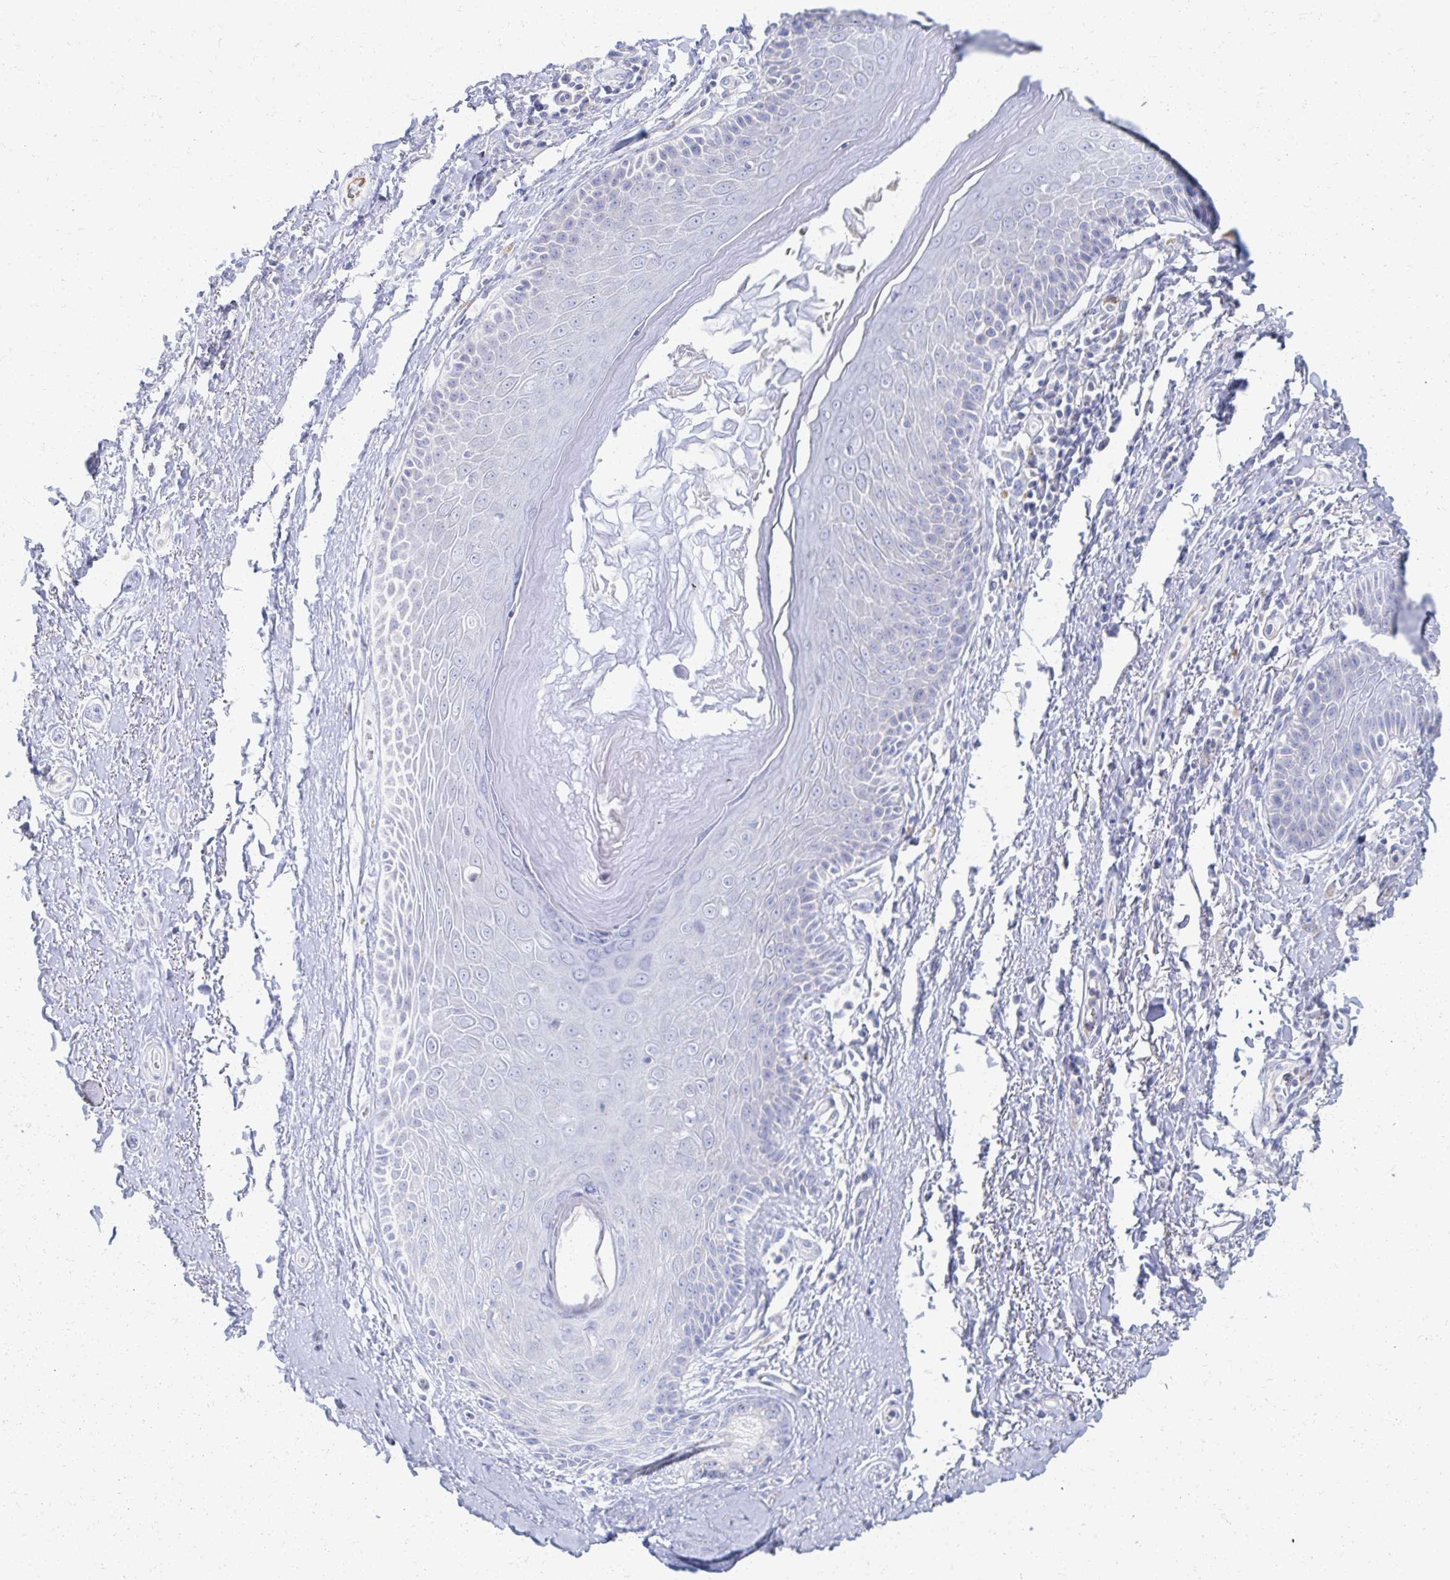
{"staining": {"intensity": "negative", "quantity": "none", "location": "none"}, "tissue": "adipose tissue", "cell_type": "Adipocytes", "image_type": "normal", "snomed": [{"axis": "morphology", "description": "Normal tissue, NOS"}, {"axis": "topography", "description": "Peripheral nerve tissue"}], "caption": "This is an immunohistochemistry histopathology image of unremarkable human adipose tissue. There is no positivity in adipocytes.", "gene": "PRR20A", "patient": {"sex": "male", "age": 51}}